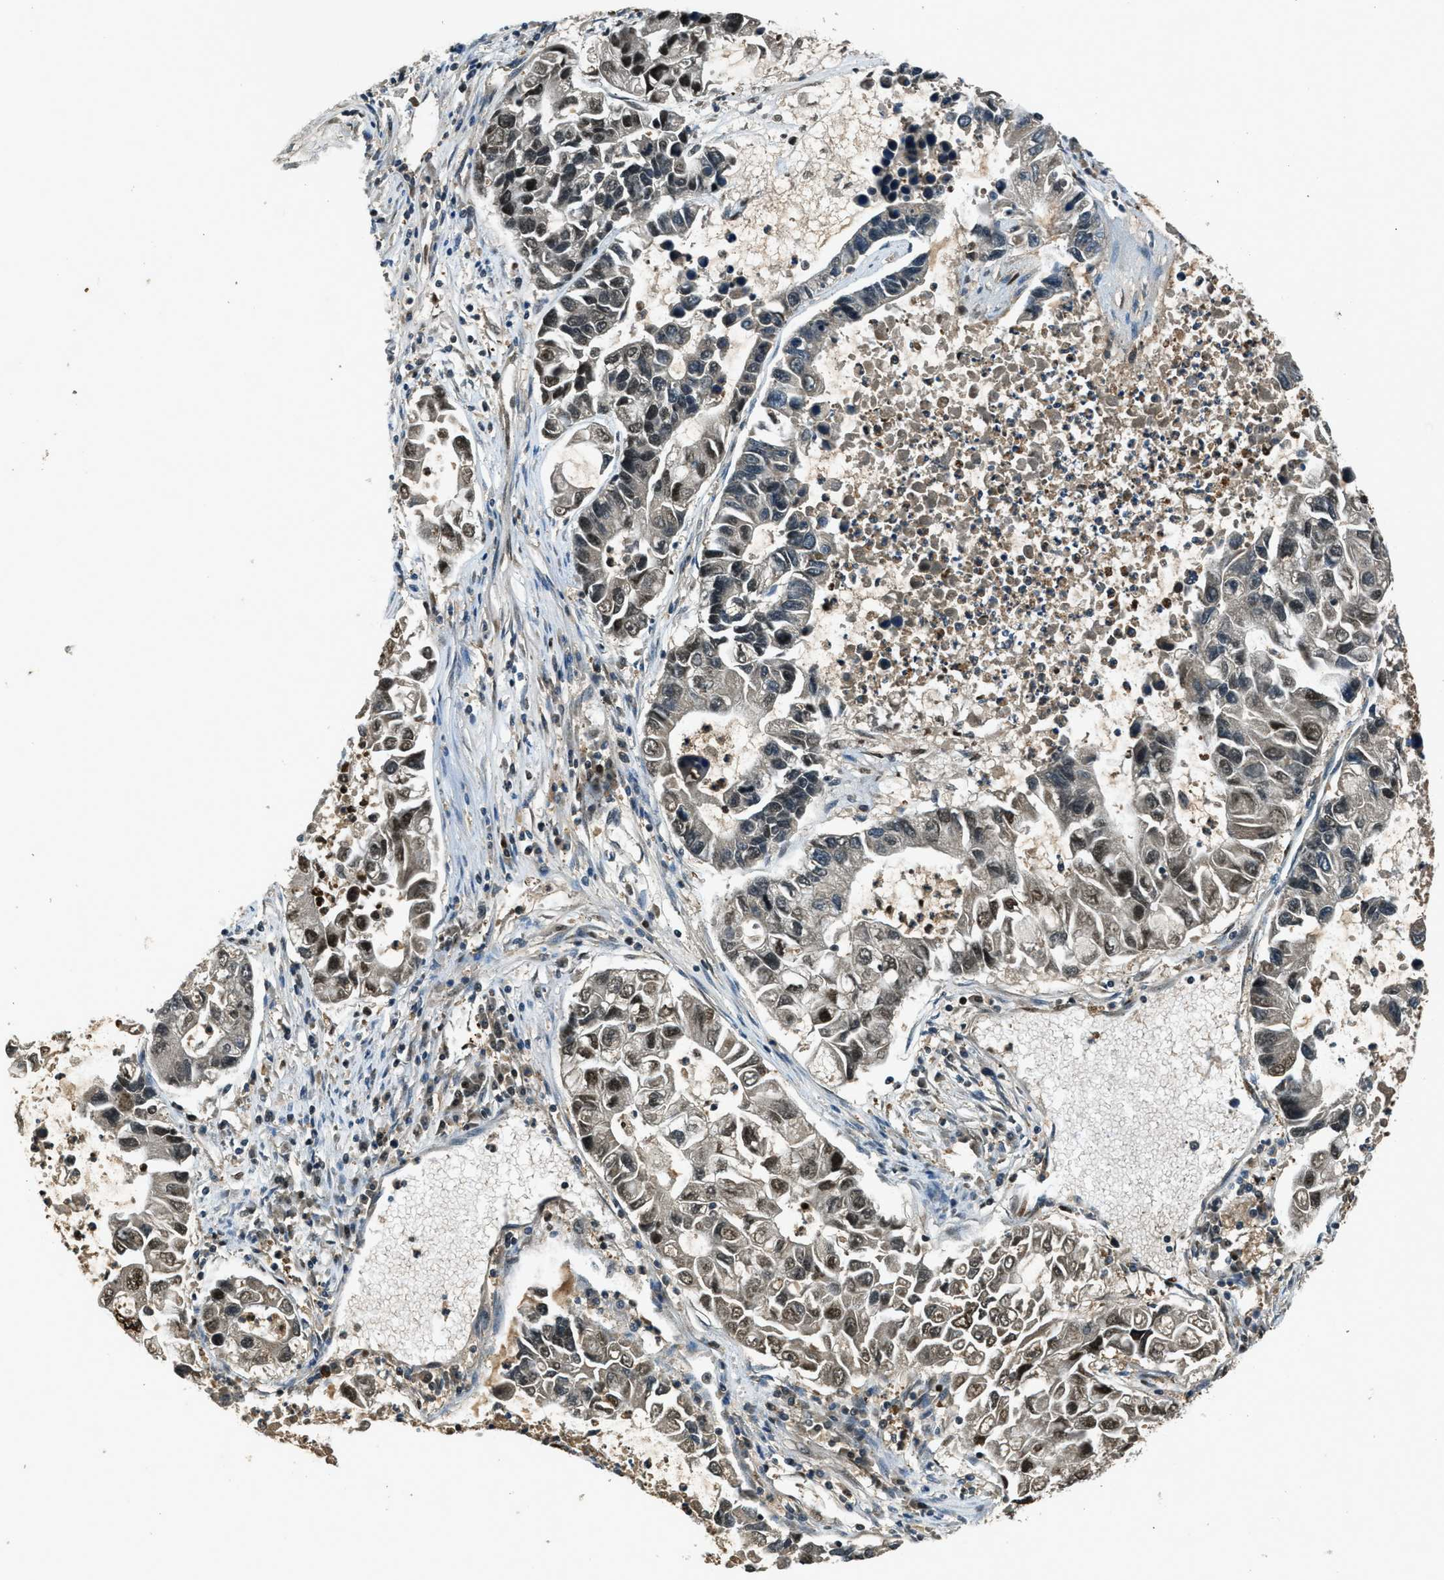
{"staining": {"intensity": "strong", "quantity": "25%-75%", "location": "nuclear"}, "tissue": "lung cancer", "cell_type": "Tumor cells", "image_type": "cancer", "snomed": [{"axis": "morphology", "description": "Adenocarcinoma, NOS"}, {"axis": "topography", "description": "Lung"}], "caption": "There is high levels of strong nuclear staining in tumor cells of lung cancer, as demonstrated by immunohistochemical staining (brown color).", "gene": "DUSP6", "patient": {"sex": "female", "age": 51}}